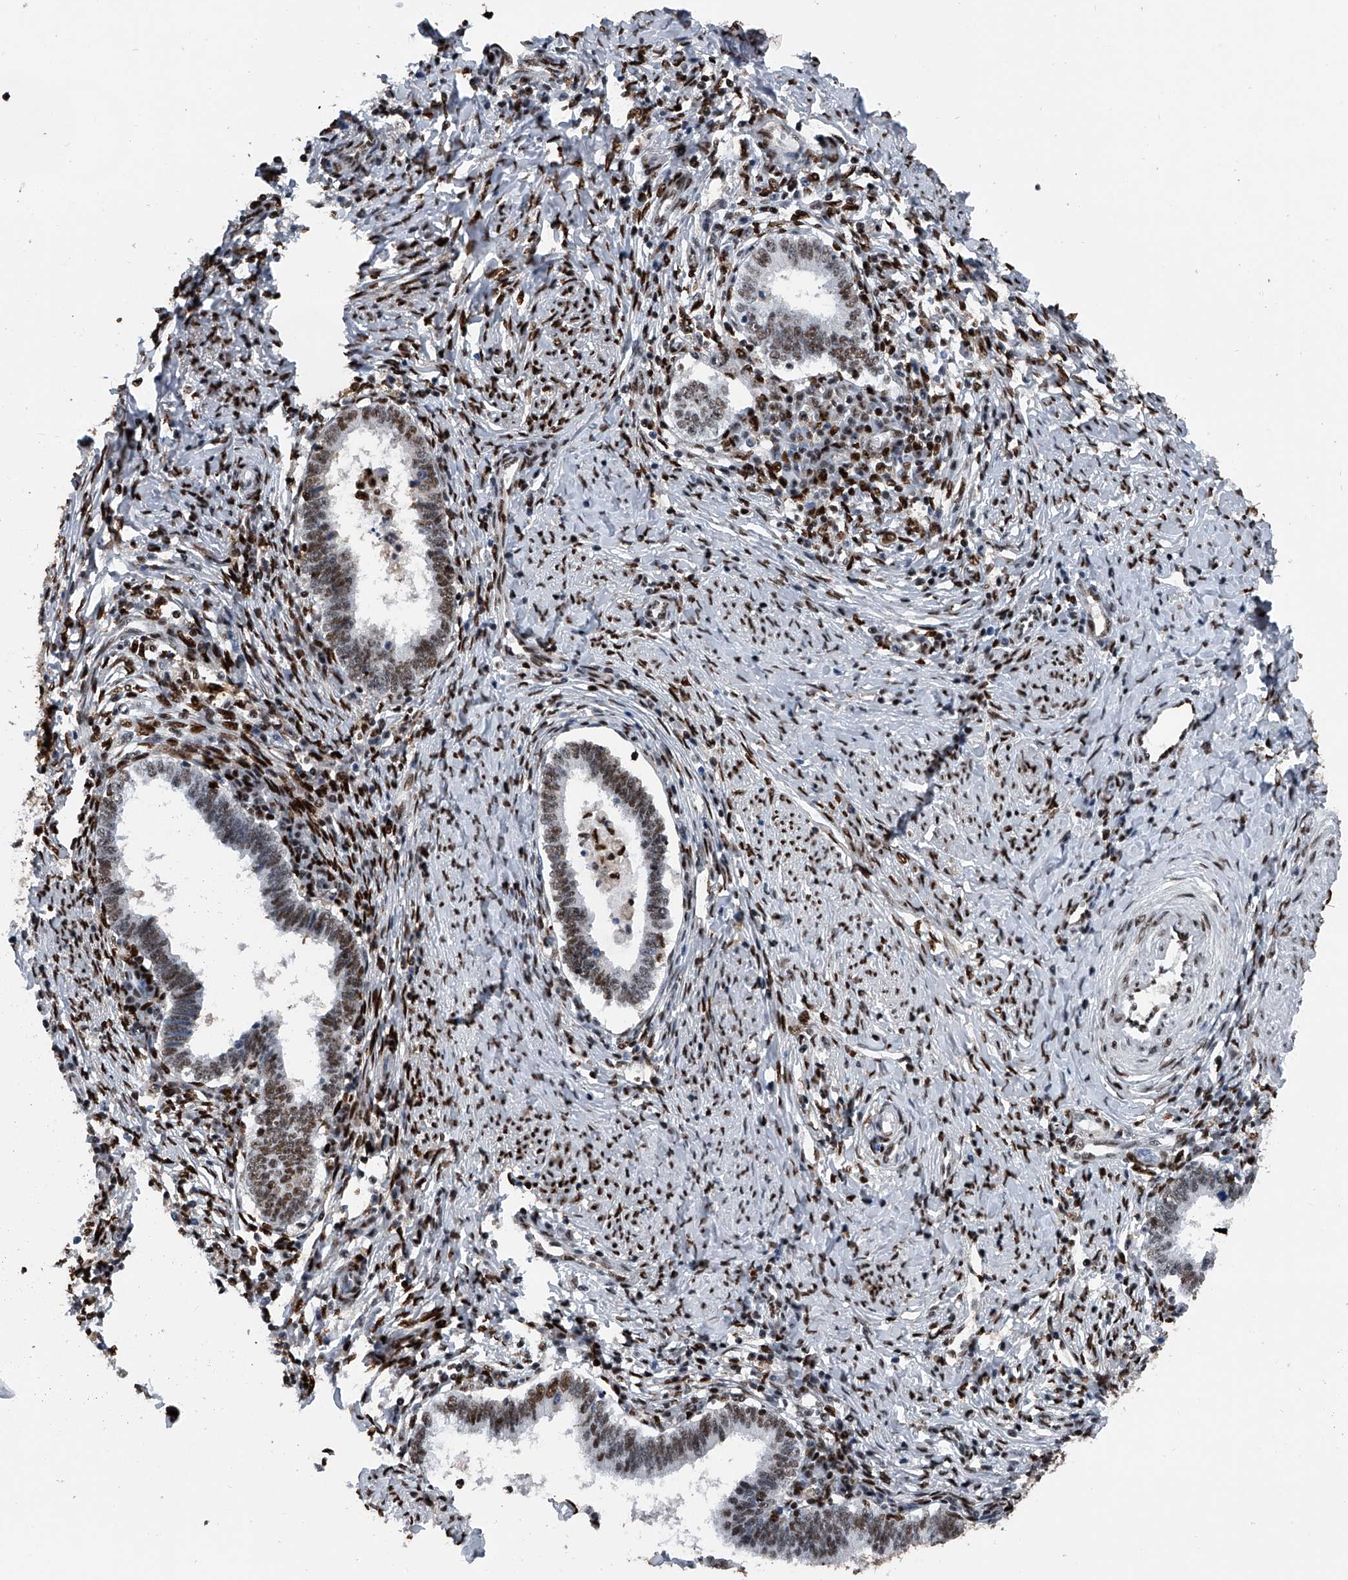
{"staining": {"intensity": "moderate", "quantity": ">75%", "location": "nuclear"}, "tissue": "cervical cancer", "cell_type": "Tumor cells", "image_type": "cancer", "snomed": [{"axis": "morphology", "description": "Adenocarcinoma, NOS"}, {"axis": "topography", "description": "Cervix"}], "caption": "Brown immunohistochemical staining in cervical cancer (adenocarcinoma) demonstrates moderate nuclear expression in approximately >75% of tumor cells.", "gene": "FKBP5", "patient": {"sex": "female", "age": 36}}